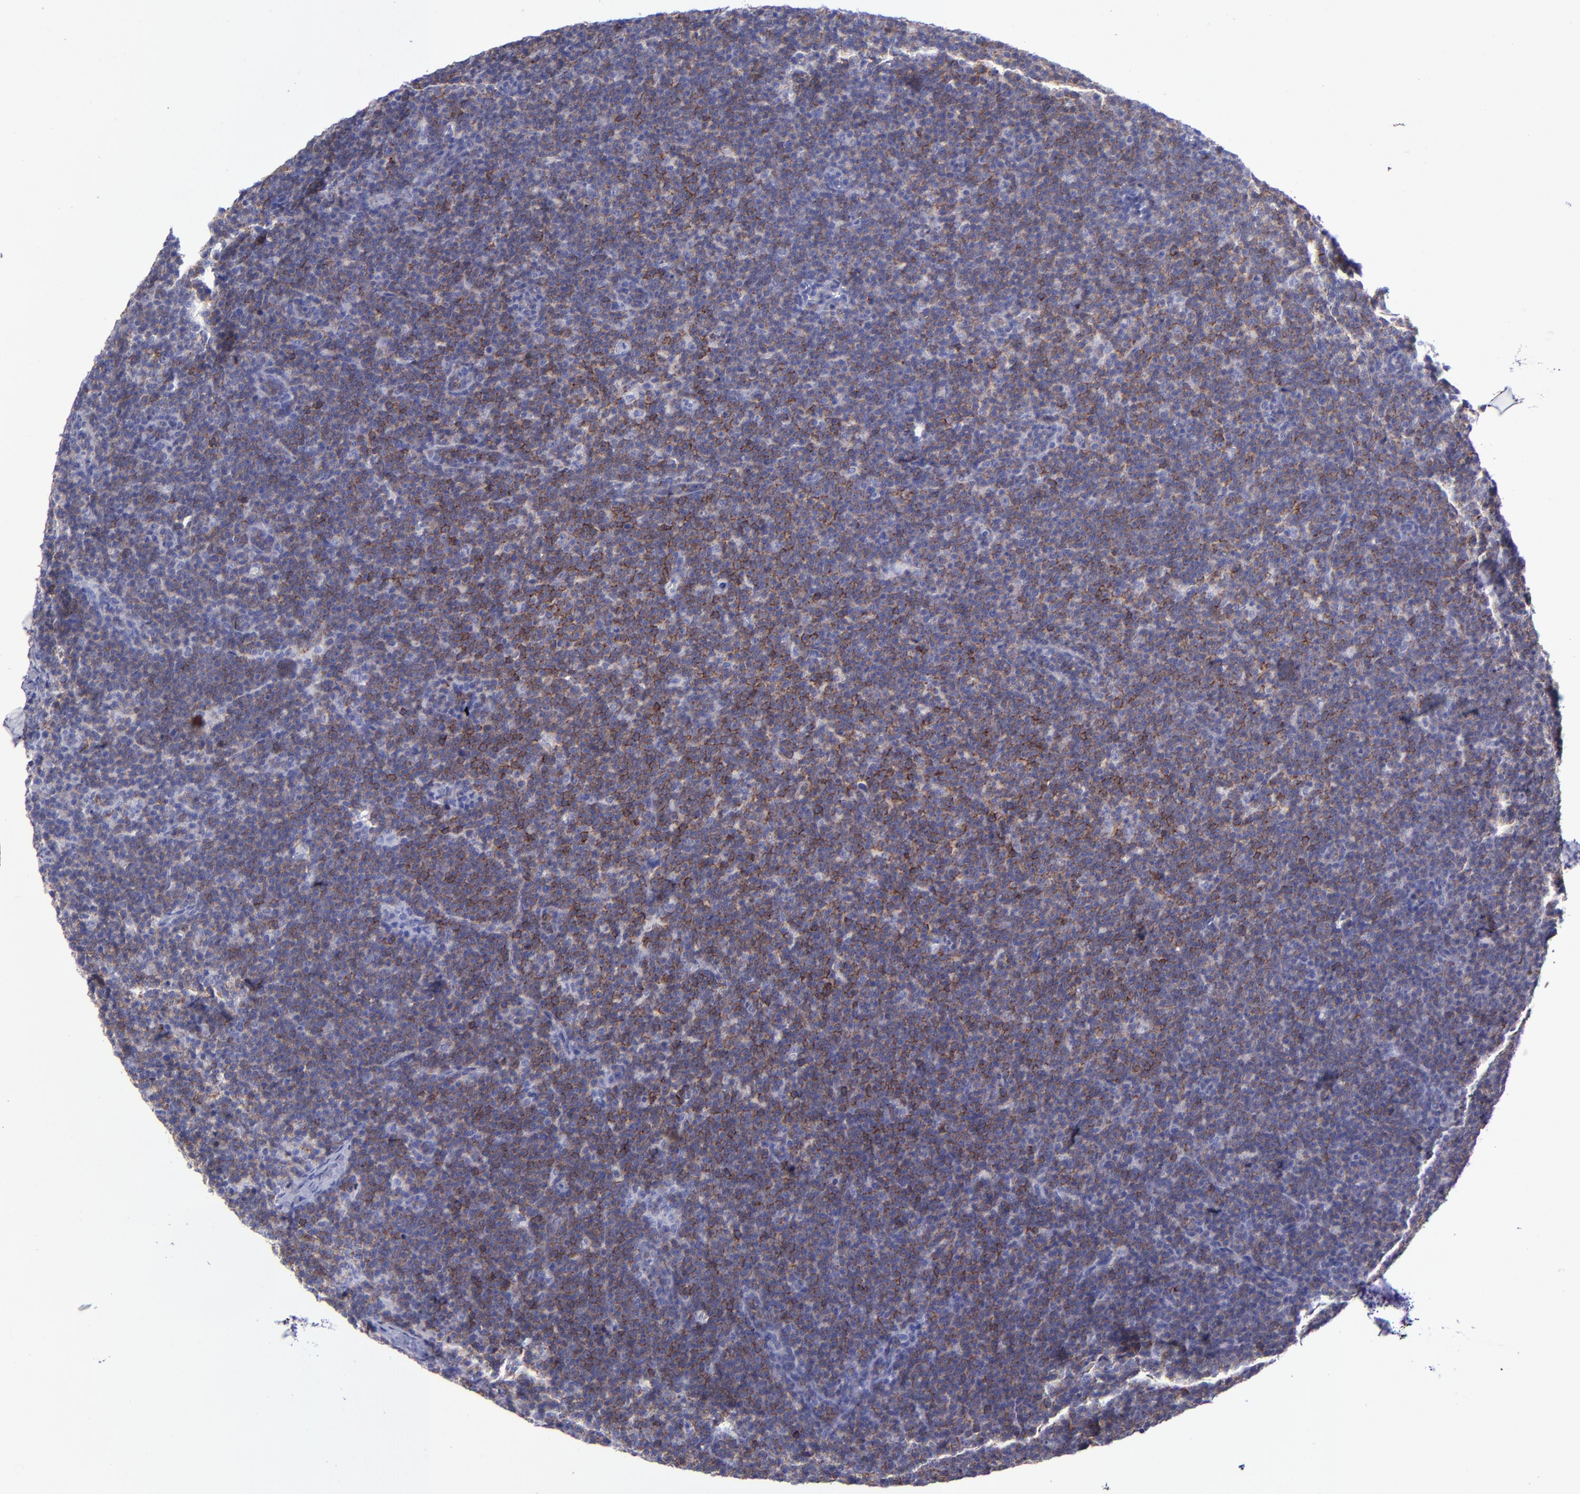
{"staining": {"intensity": "weak", "quantity": ">75%", "location": "cytoplasmic/membranous"}, "tissue": "lymphoma", "cell_type": "Tumor cells", "image_type": "cancer", "snomed": [{"axis": "morphology", "description": "Malignant lymphoma, non-Hodgkin's type, High grade"}, {"axis": "topography", "description": "Lymph node"}], "caption": "Protein expression by immunohistochemistry (IHC) displays weak cytoplasmic/membranous expression in approximately >75% of tumor cells in high-grade malignant lymphoma, non-Hodgkin's type.", "gene": "CD6", "patient": {"sex": "female", "age": 58}}